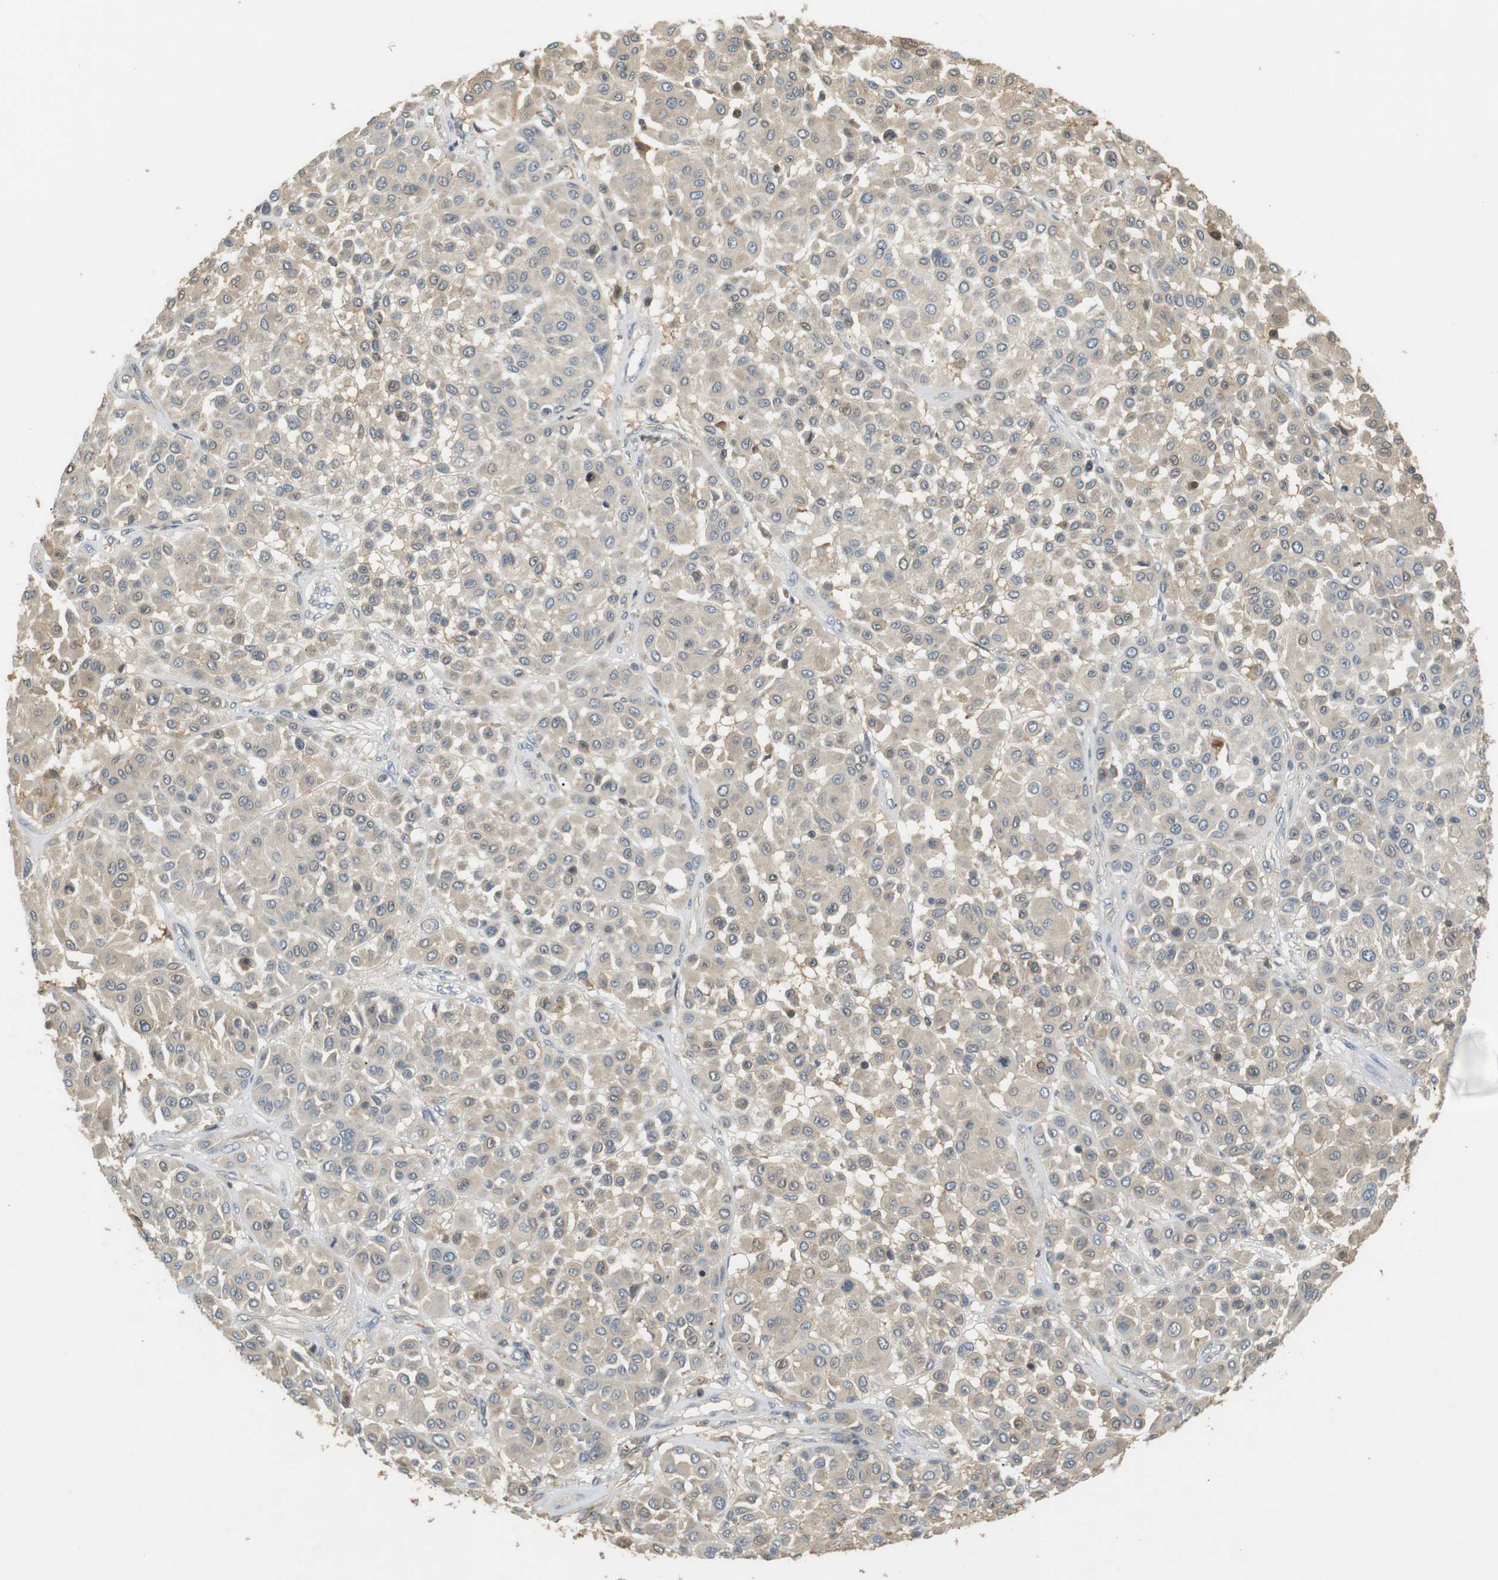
{"staining": {"intensity": "weak", "quantity": "25%-75%", "location": "cytoplasmic/membranous"}, "tissue": "melanoma", "cell_type": "Tumor cells", "image_type": "cancer", "snomed": [{"axis": "morphology", "description": "Malignant melanoma, Metastatic site"}, {"axis": "topography", "description": "Soft tissue"}], "caption": "This is an image of immunohistochemistry staining of melanoma, which shows weak staining in the cytoplasmic/membranous of tumor cells.", "gene": "P2RY1", "patient": {"sex": "male", "age": 41}}